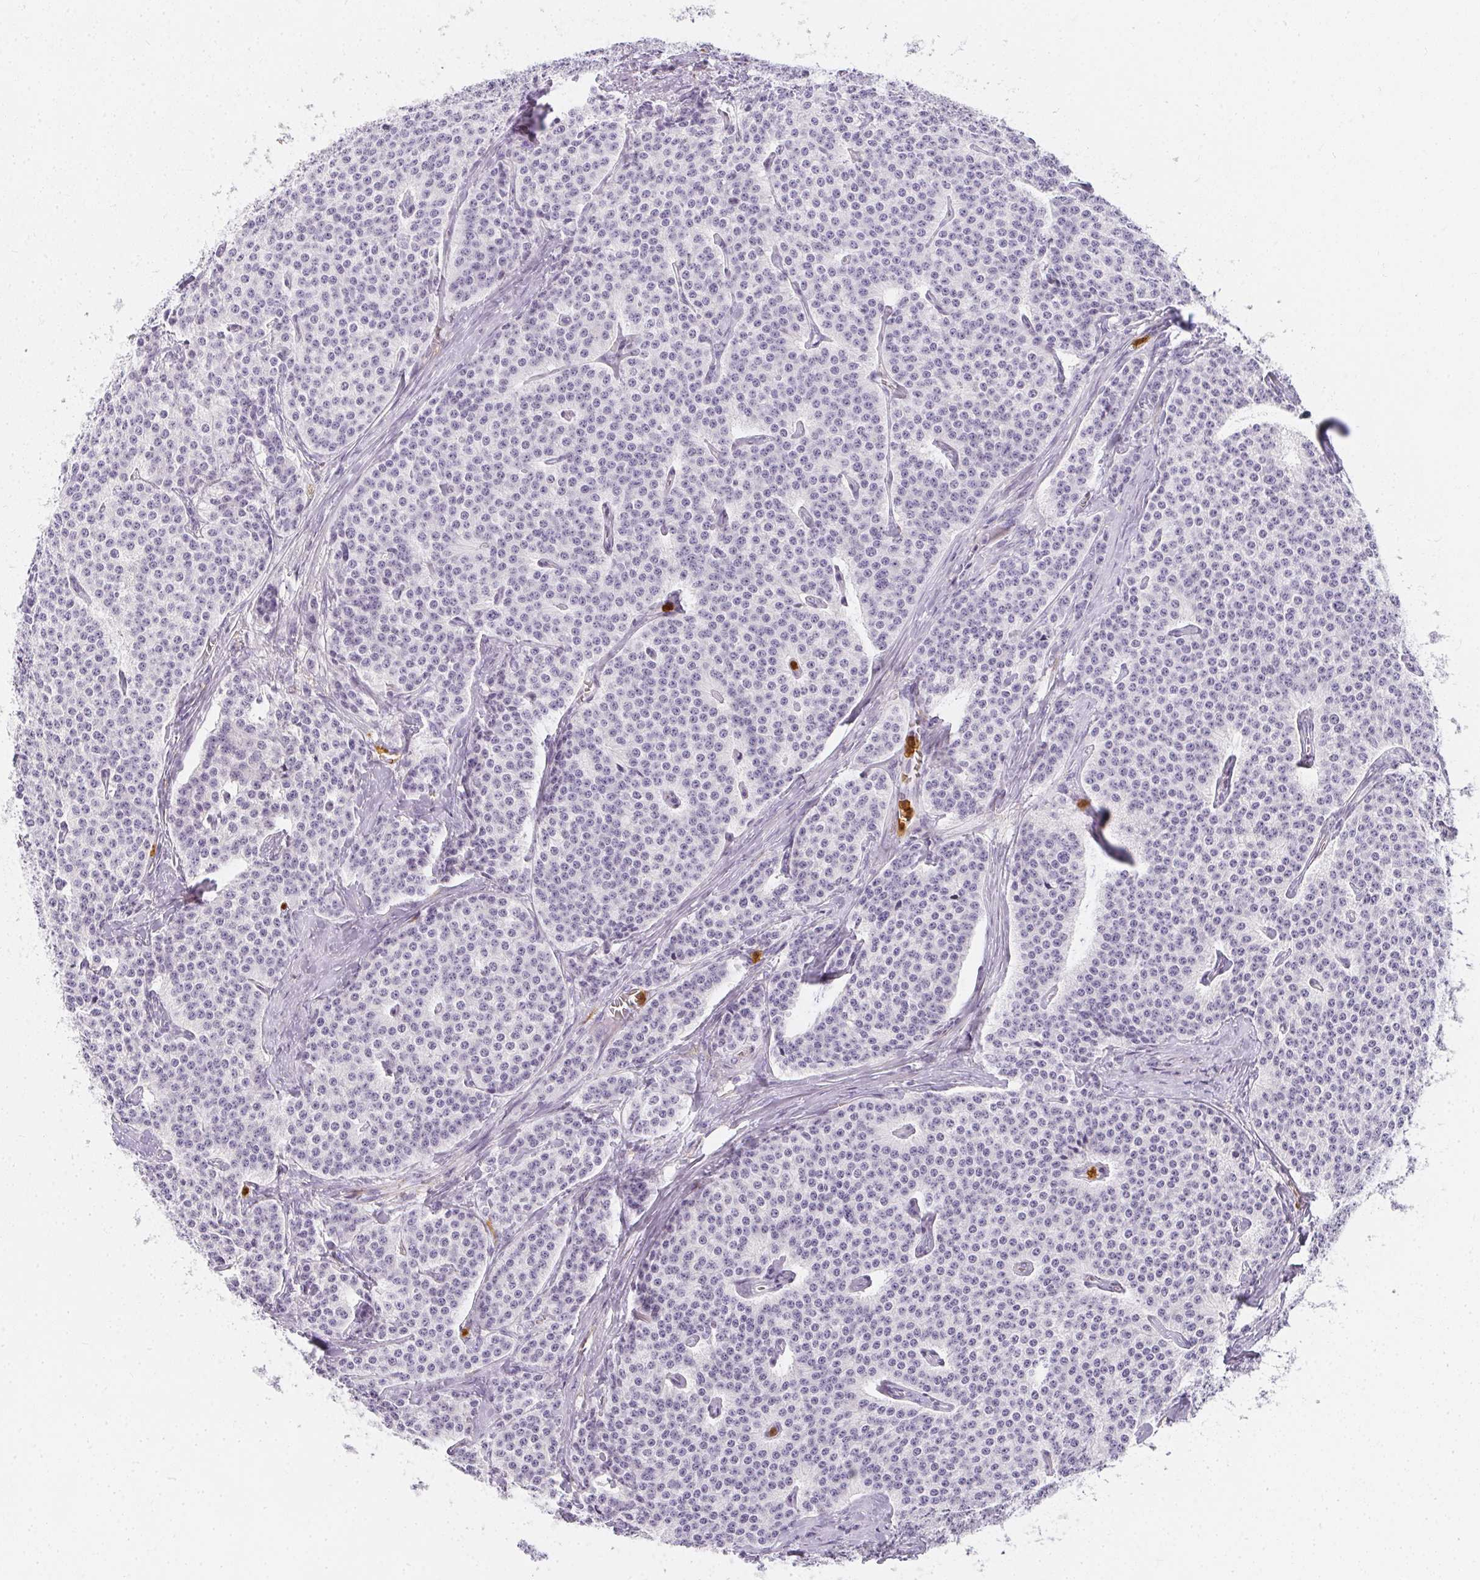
{"staining": {"intensity": "negative", "quantity": "none", "location": "none"}, "tissue": "carcinoid", "cell_type": "Tumor cells", "image_type": "cancer", "snomed": [{"axis": "morphology", "description": "Carcinoid, malignant, NOS"}, {"axis": "topography", "description": "Small intestine"}], "caption": "An immunohistochemistry photomicrograph of carcinoid is shown. There is no staining in tumor cells of carcinoid. (Stains: DAB IHC with hematoxylin counter stain, Microscopy: brightfield microscopy at high magnification).", "gene": "HK3", "patient": {"sex": "female", "age": 64}}